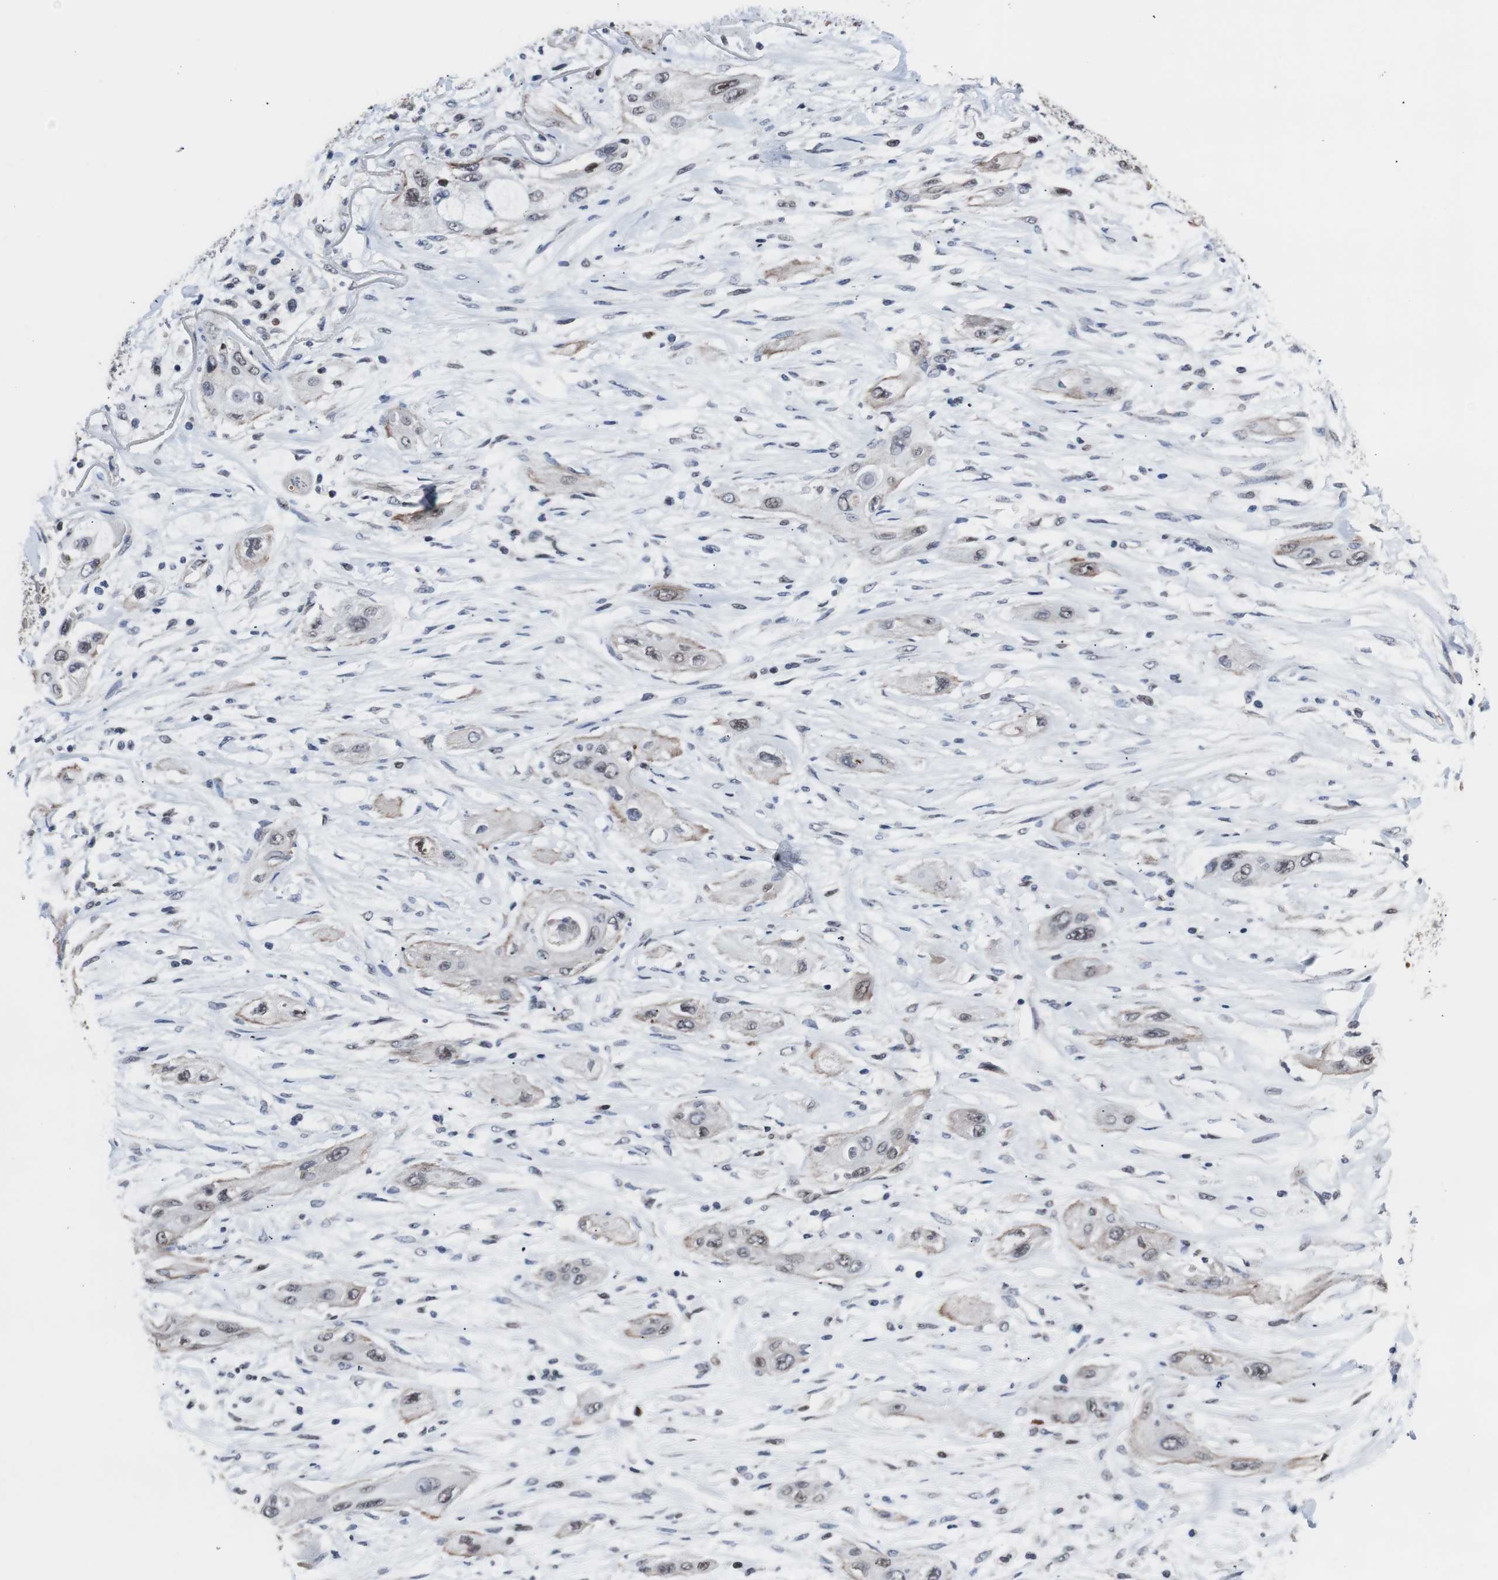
{"staining": {"intensity": "weak", "quantity": "25%-75%", "location": "cytoplasmic/membranous,nuclear"}, "tissue": "lung cancer", "cell_type": "Tumor cells", "image_type": "cancer", "snomed": [{"axis": "morphology", "description": "Squamous cell carcinoma, NOS"}, {"axis": "topography", "description": "Lung"}], "caption": "Protein analysis of squamous cell carcinoma (lung) tissue exhibits weak cytoplasmic/membranous and nuclear staining in about 25%-75% of tumor cells.", "gene": "GTF2F2", "patient": {"sex": "female", "age": 47}}